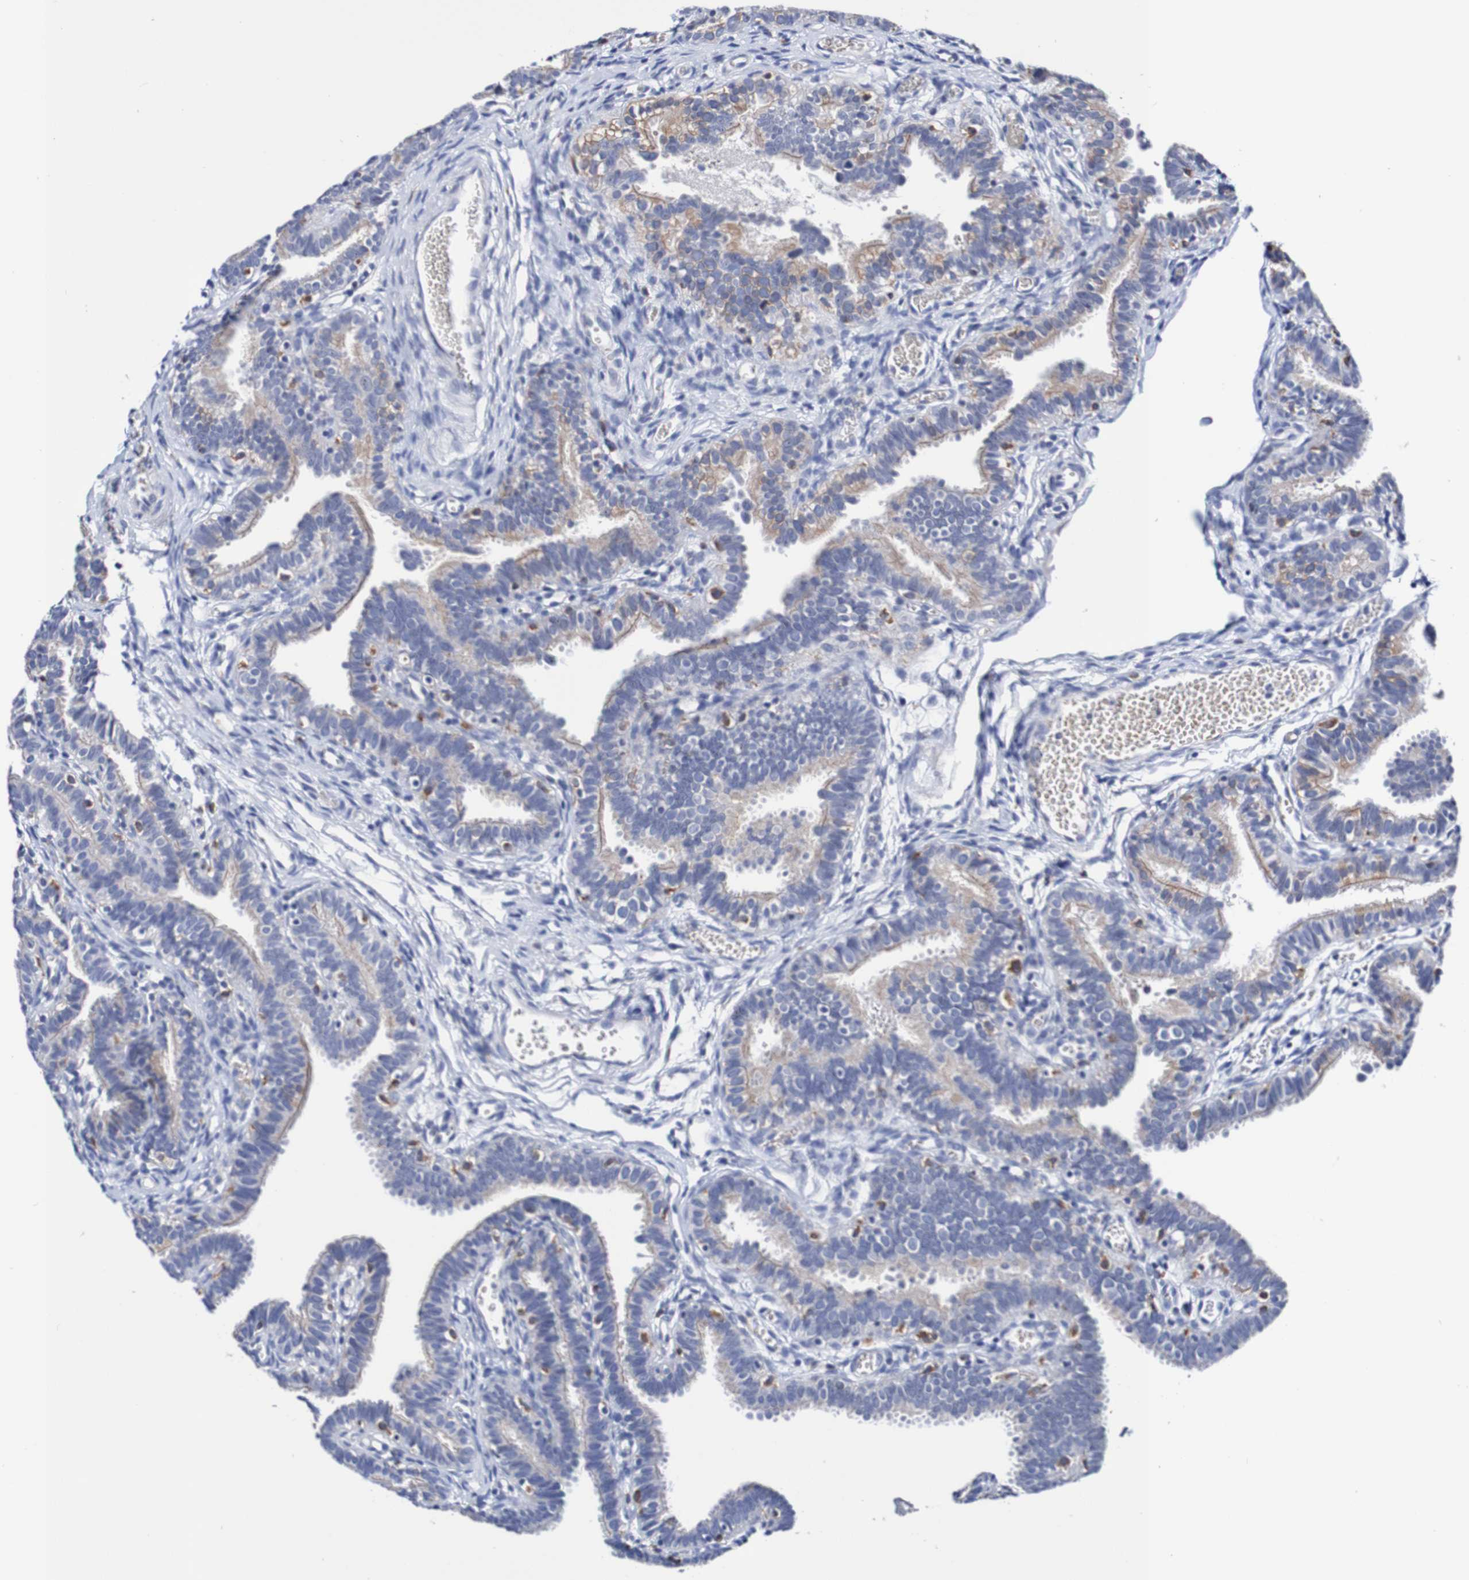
{"staining": {"intensity": "weak", "quantity": "<25%", "location": "cytoplasmic/membranous"}, "tissue": "fallopian tube", "cell_type": "Glandular cells", "image_type": "normal", "snomed": [{"axis": "morphology", "description": "Normal tissue, NOS"}, {"axis": "topography", "description": "Fallopian tube"}, {"axis": "topography", "description": "Placenta"}], "caption": "IHC of unremarkable fallopian tube exhibits no positivity in glandular cells.", "gene": "SEZ6", "patient": {"sex": "female", "age": 34}}